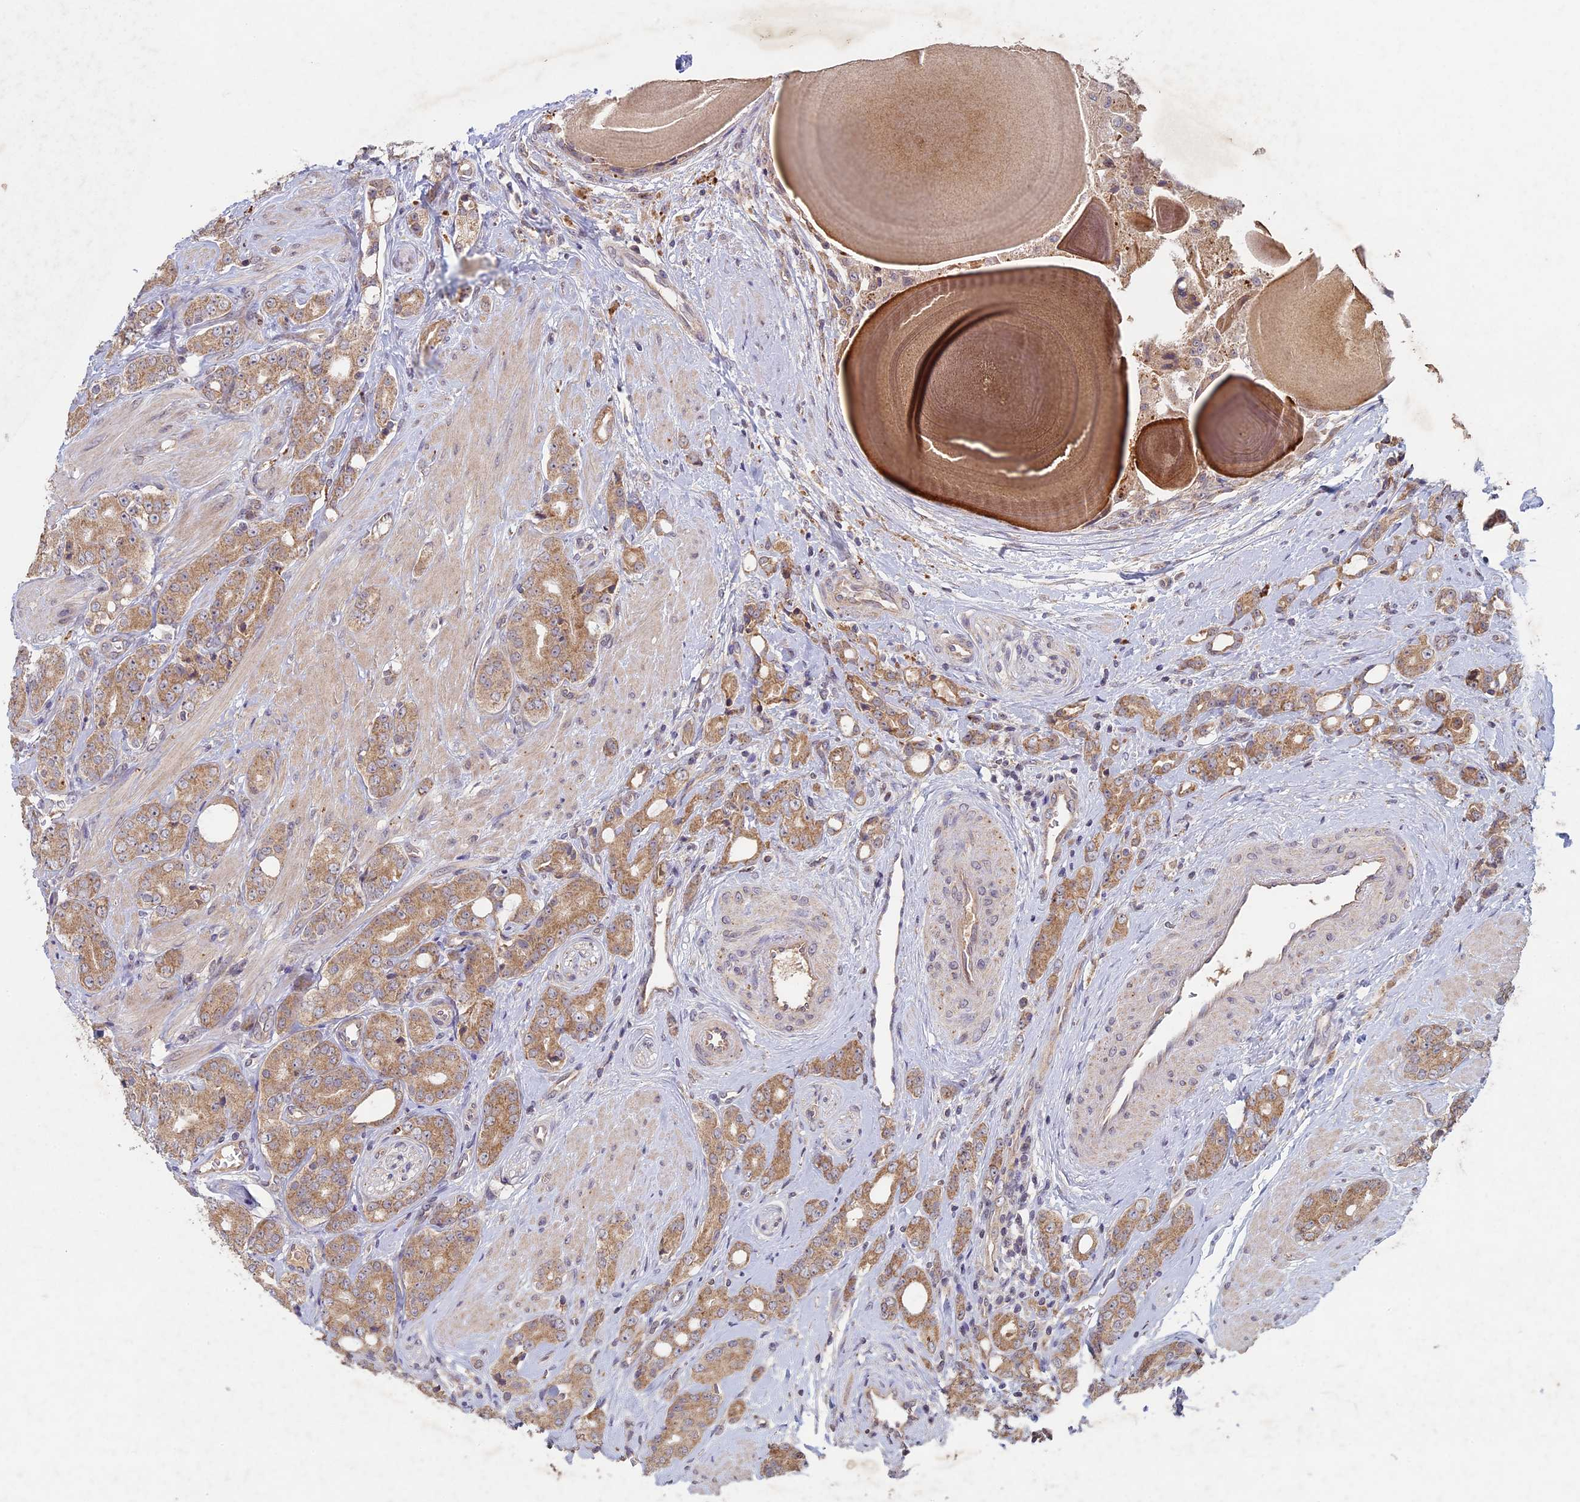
{"staining": {"intensity": "moderate", "quantity": ">75%", "location": "cytoplasmic/membranous"}, "tissue": "prostate cancer", "cell_type": "Tumor cells", "image_type": "cancer", "snomed": [{"axis": "morphology", "description": "Adenocarcinoma, High grade"}, {"axis": "topography", "description": "Prostate"}], "caption": "Adenocarcinoma (high-grade) (prostate) was stained to show a protein in brown. There is medium levels of moderate cytoplasmic/membranous positivity in approximately >75% of tumor cells.", "gene": "RCCD1", "patient": {"sex": "male", "age": 62}}